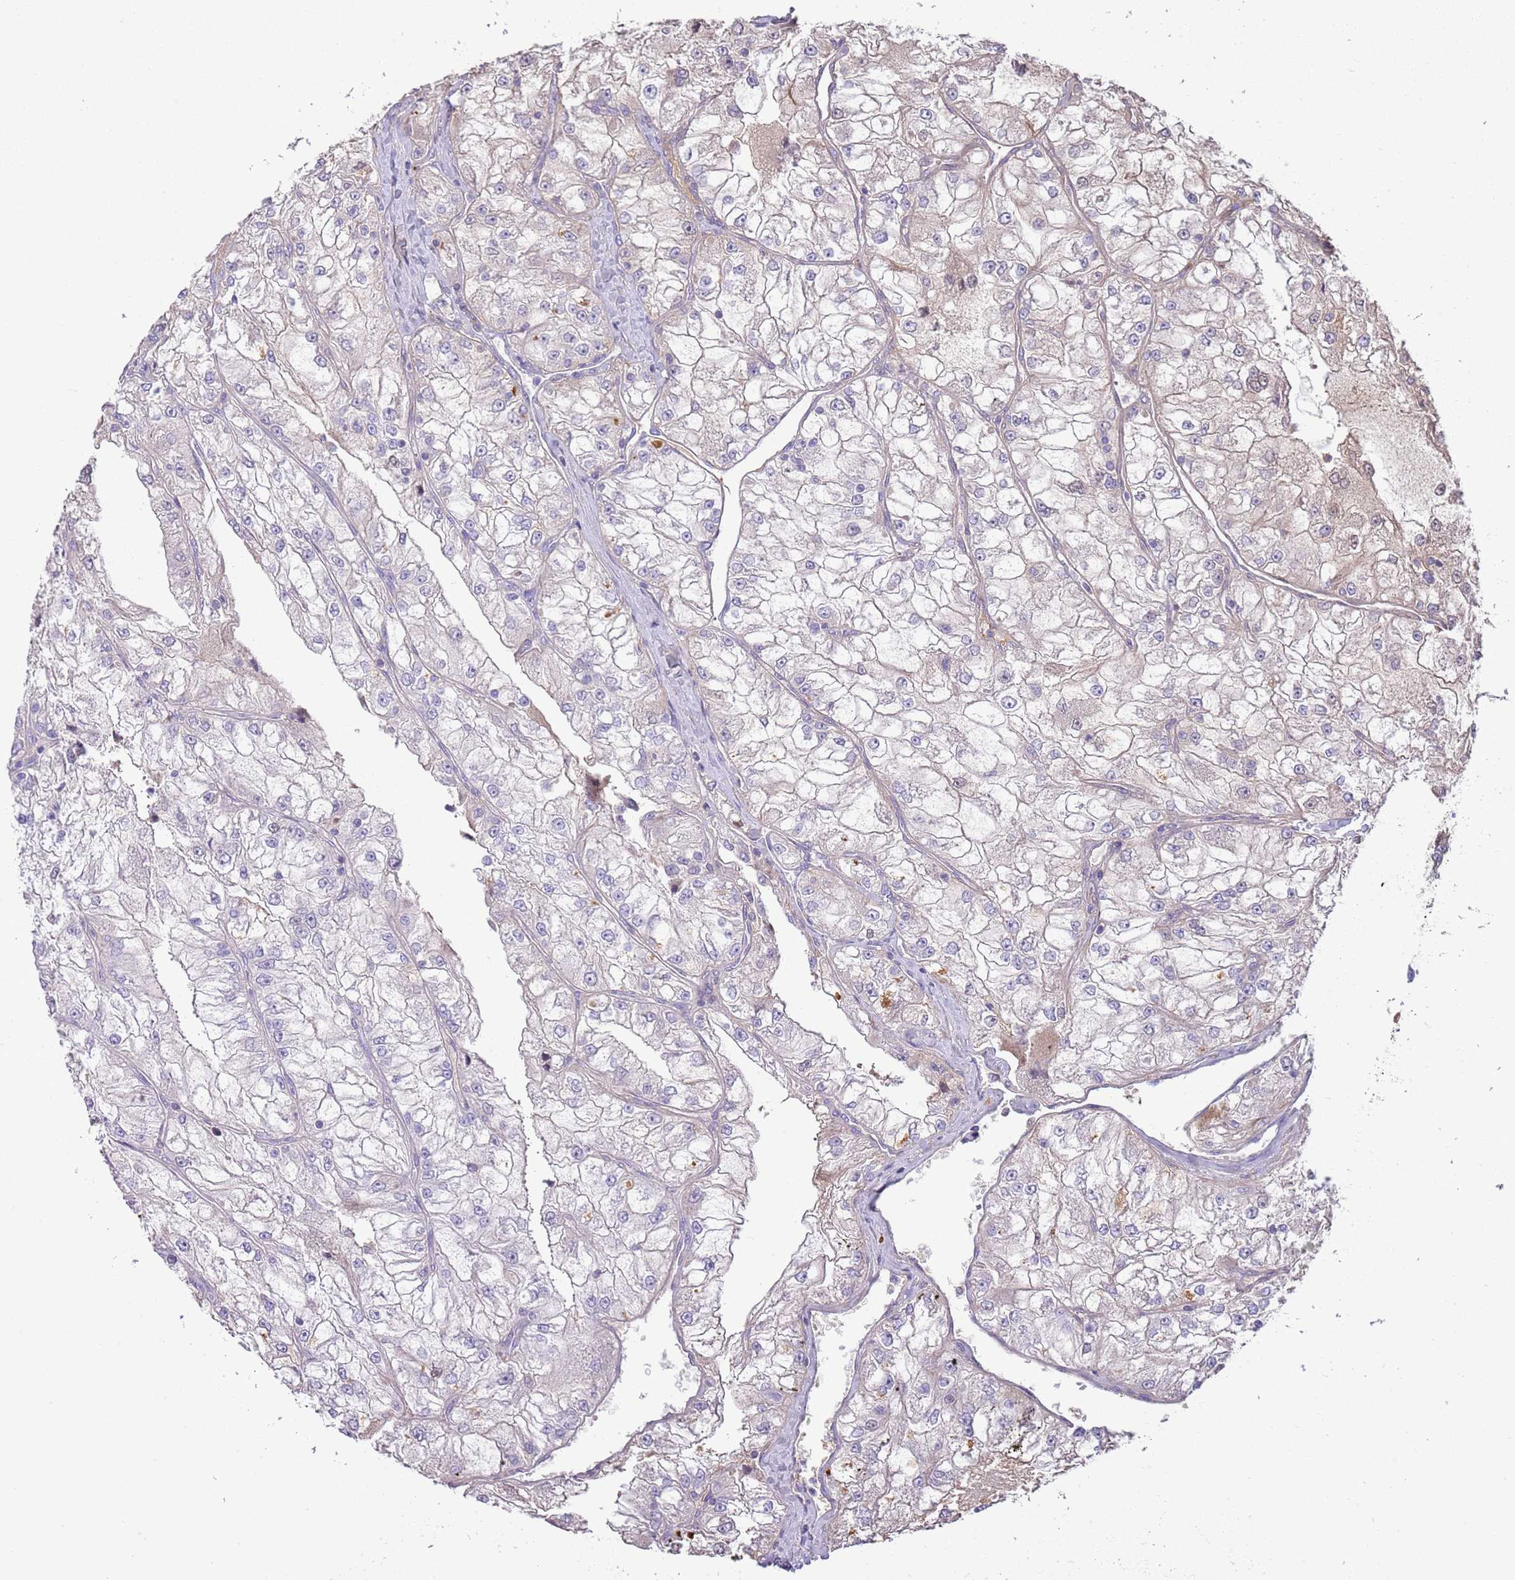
{"staining": {"intensity": "negative", "quantity": "none", "location": "none"}, "tissue": "renal cancer", "cell_type": "Tumor cells", "image_type": "cancer", "snomed": [{"axis": "morphology", "description": "Adenocarcinoma, NOS"}, {"axis": "topography", "description": "Kidney"}], "caption": "Renal cancer (adenocarcinoma) was stained to show a protein in brown. There is no significant staining in tumor cells. The staining was performed using DAB (3,3'-diaminobenzidine) to visualize the protein expression in brown, while the nuclei were stained in blue with hematoxylin (Magnification: 20x).", "gene": "ABHD17C", "patient": {"sex": "female", "age": 72}}